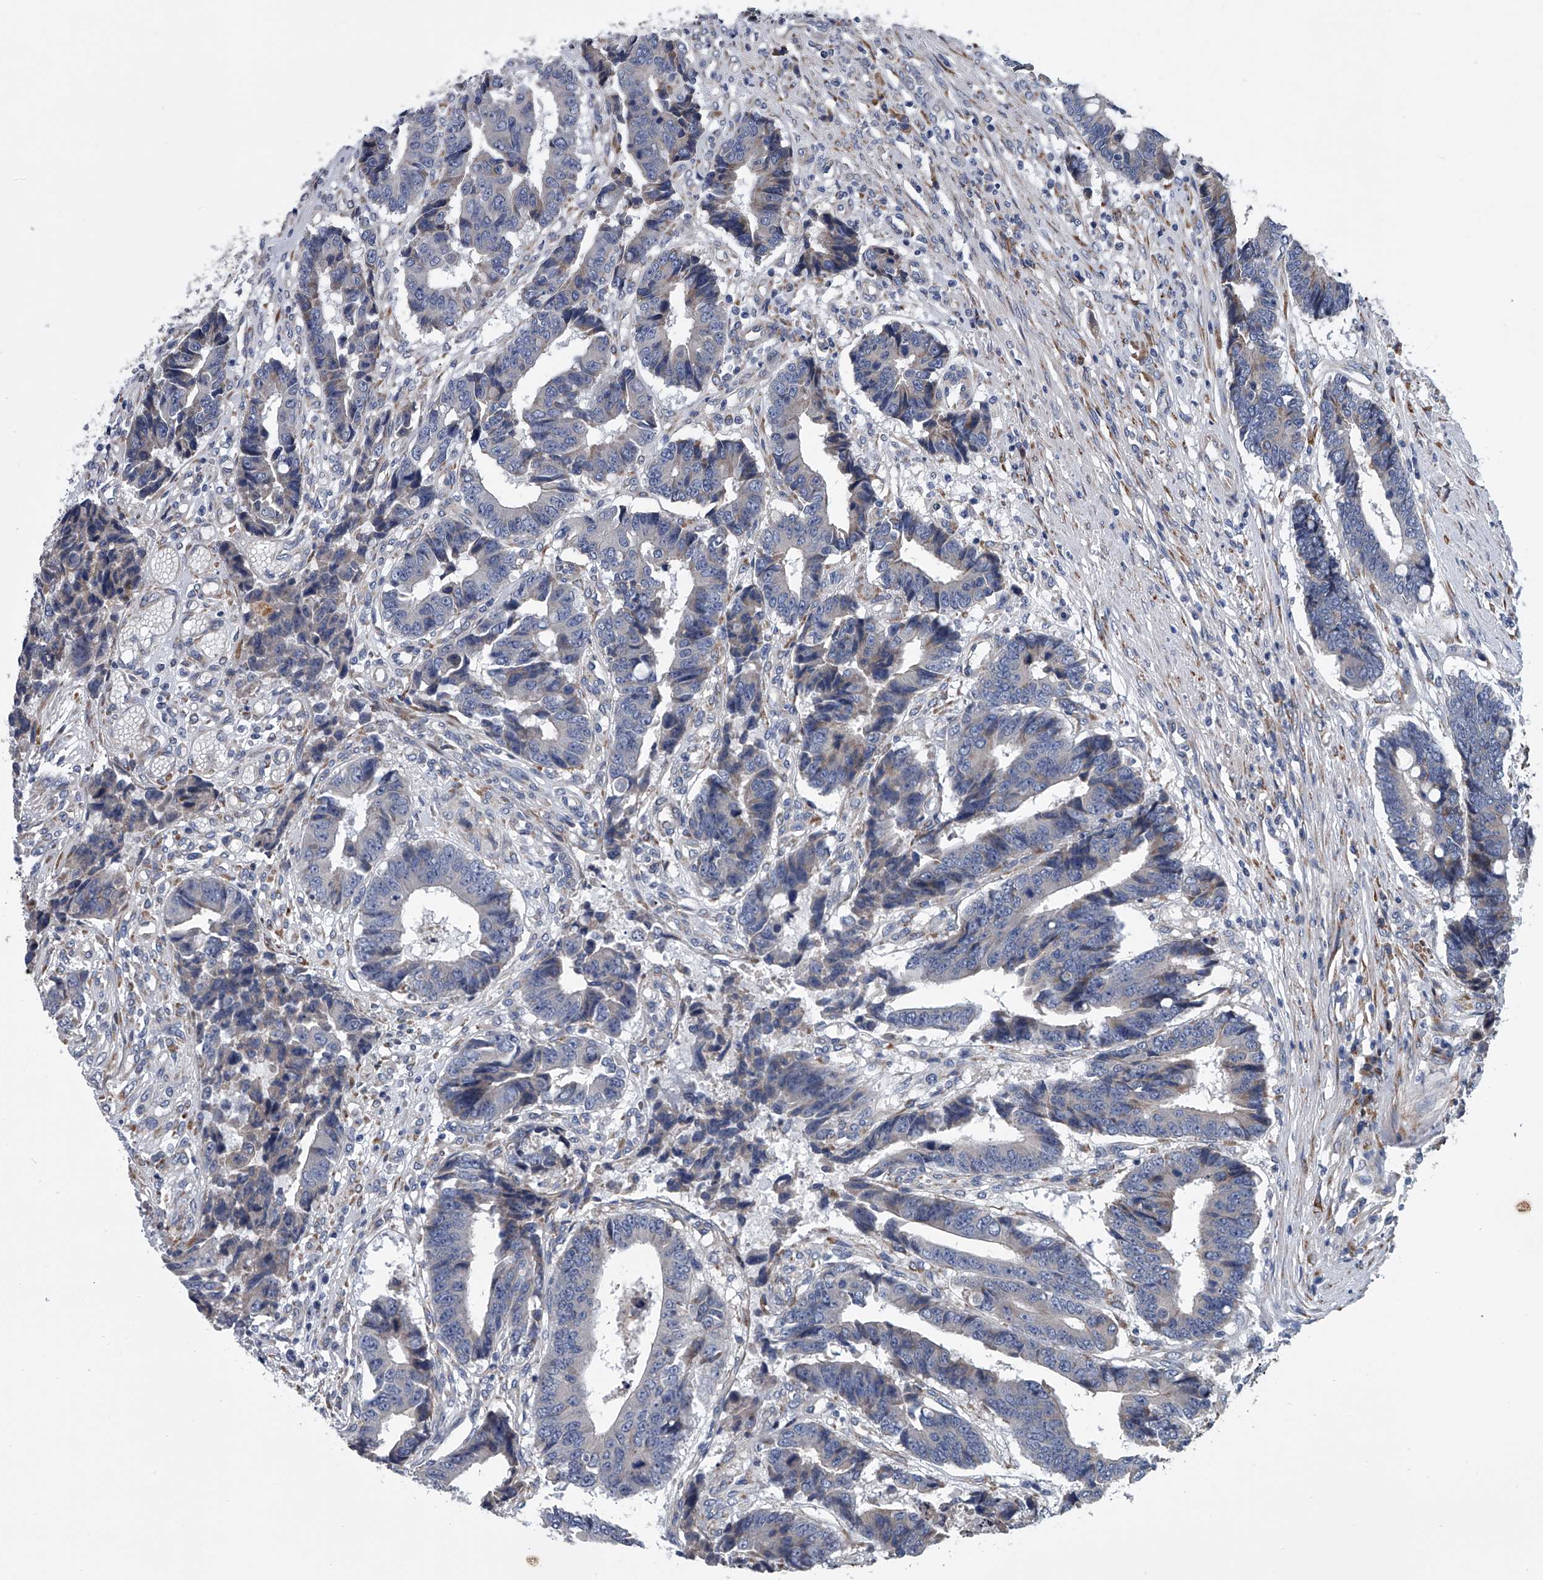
{"staining": {"intensity": "negative", "quantity": "none", "location": "none"}, "tissue": "colorectal cancer", "cell_type": "Tumor cells", "image_type": "cancer", "snomed": [{"axis": "morphology", "description": "Adenocarcinoma, NOS"}, {"axis": "topography", "description": "Rectum"}], "caption": "This micrograph is of colorectal adenocarcinoma stained with IHC to label a protein in brown with the nuclei are counter-stained blue. There is no expression in tumor cells. (Brightfield microscopy of DAB immunohistochemistry at high magnification).", "gene": "ABCG1", "patient": {"sex": "male", "age": 84}}